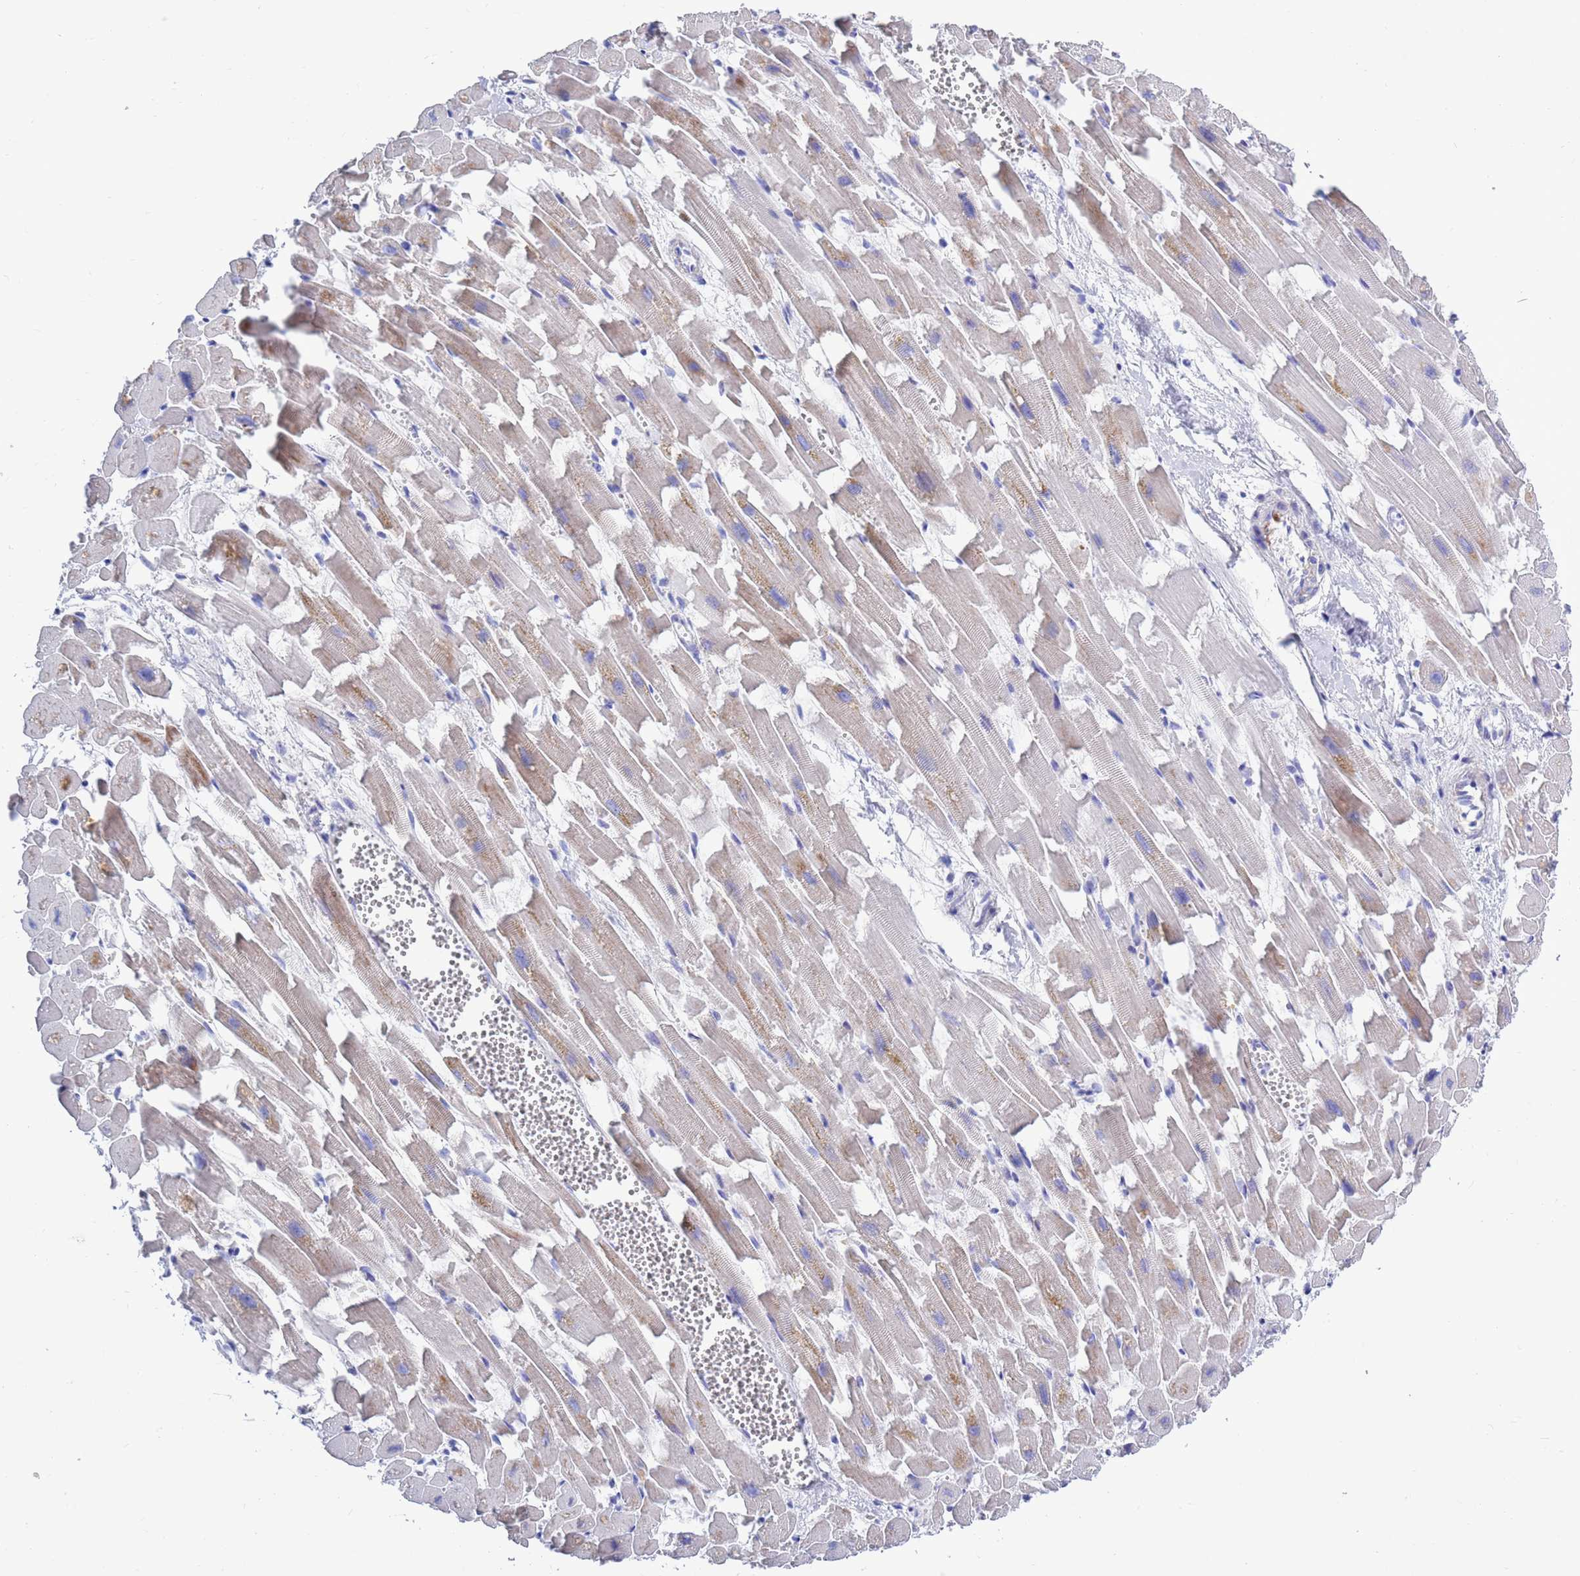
{"staining": {"intensity": "negative", "quantity": "none", "location": "none"}, "tissue": "heart muscle", "cell_type": "Cardiomyocytes", "image_type": "normal", "snomed": [{"axis": "morphology", "description": "Normal tissue, NOS"}, {"axis": "topography", "description": "Heart"}], "caption": "A micrograph of heart muscle stained for a protein demonstrates no brown staining in cardiomyocytes. Brightfield microscopy of immunohistochemistry (IHC) stained with DAB (brown) and hematoxylin (blue), captured at high magnification.", "gene": "MTMR2", "patient": {"sex": "female", "age": 64}}